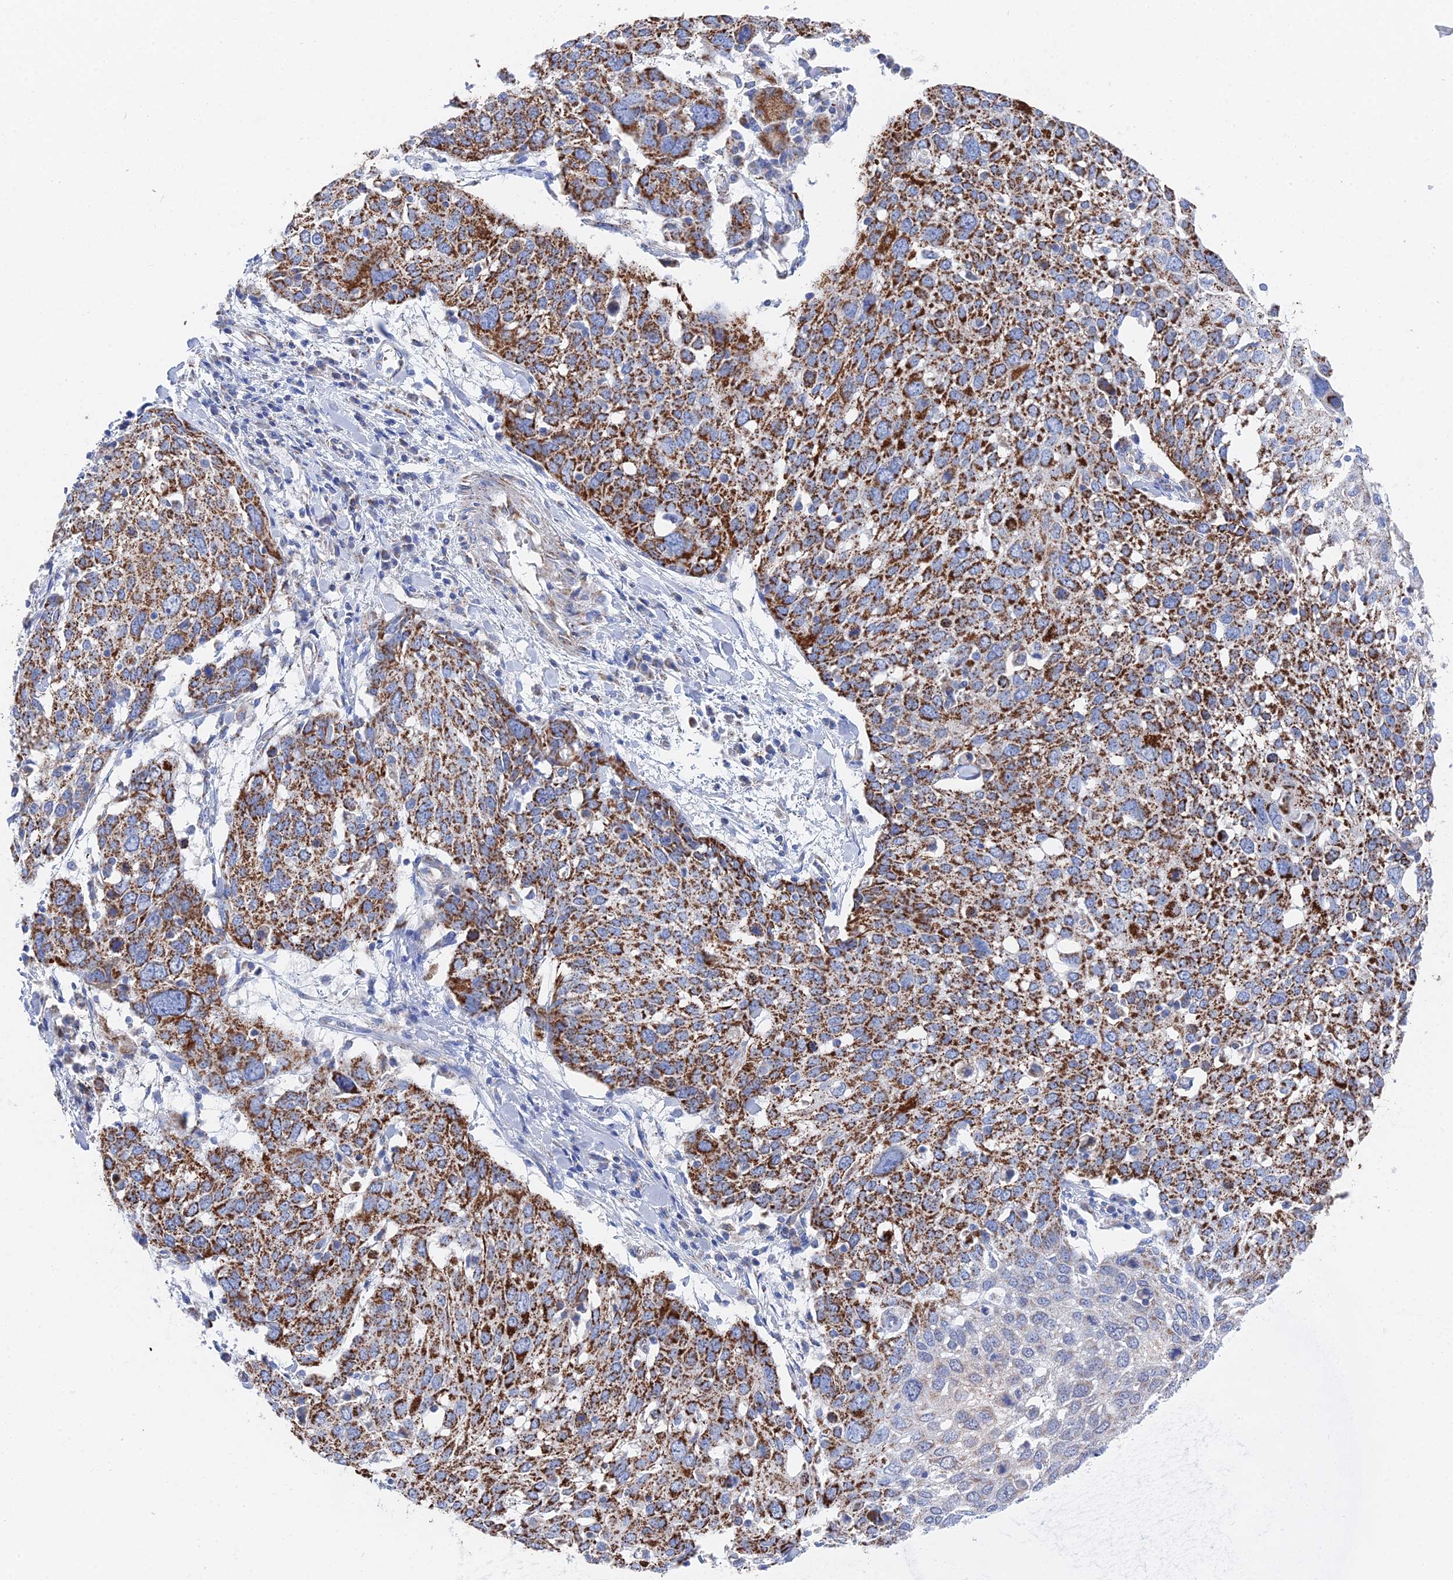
{"staining": {"intensity": "strong", "quantity": ">75%", "location": "cytoplasmic/membranous"}, "tissue": "lung cancer", "cell_type": "Tumor cells", "image_type": "cancer", "snomed": [{"axis": "morphology", "description": "Squamous cell carcinoma, NOS"}, {"axis": "topography", "description": "Lung"}], "caption": "Protein expression analysis of lung cancer shows strong cytoplasmic/membranous positivity in approximately >75% of tumor cells.", "gene": "IFT80", "patient": {"sex": "male", "age": 65}}